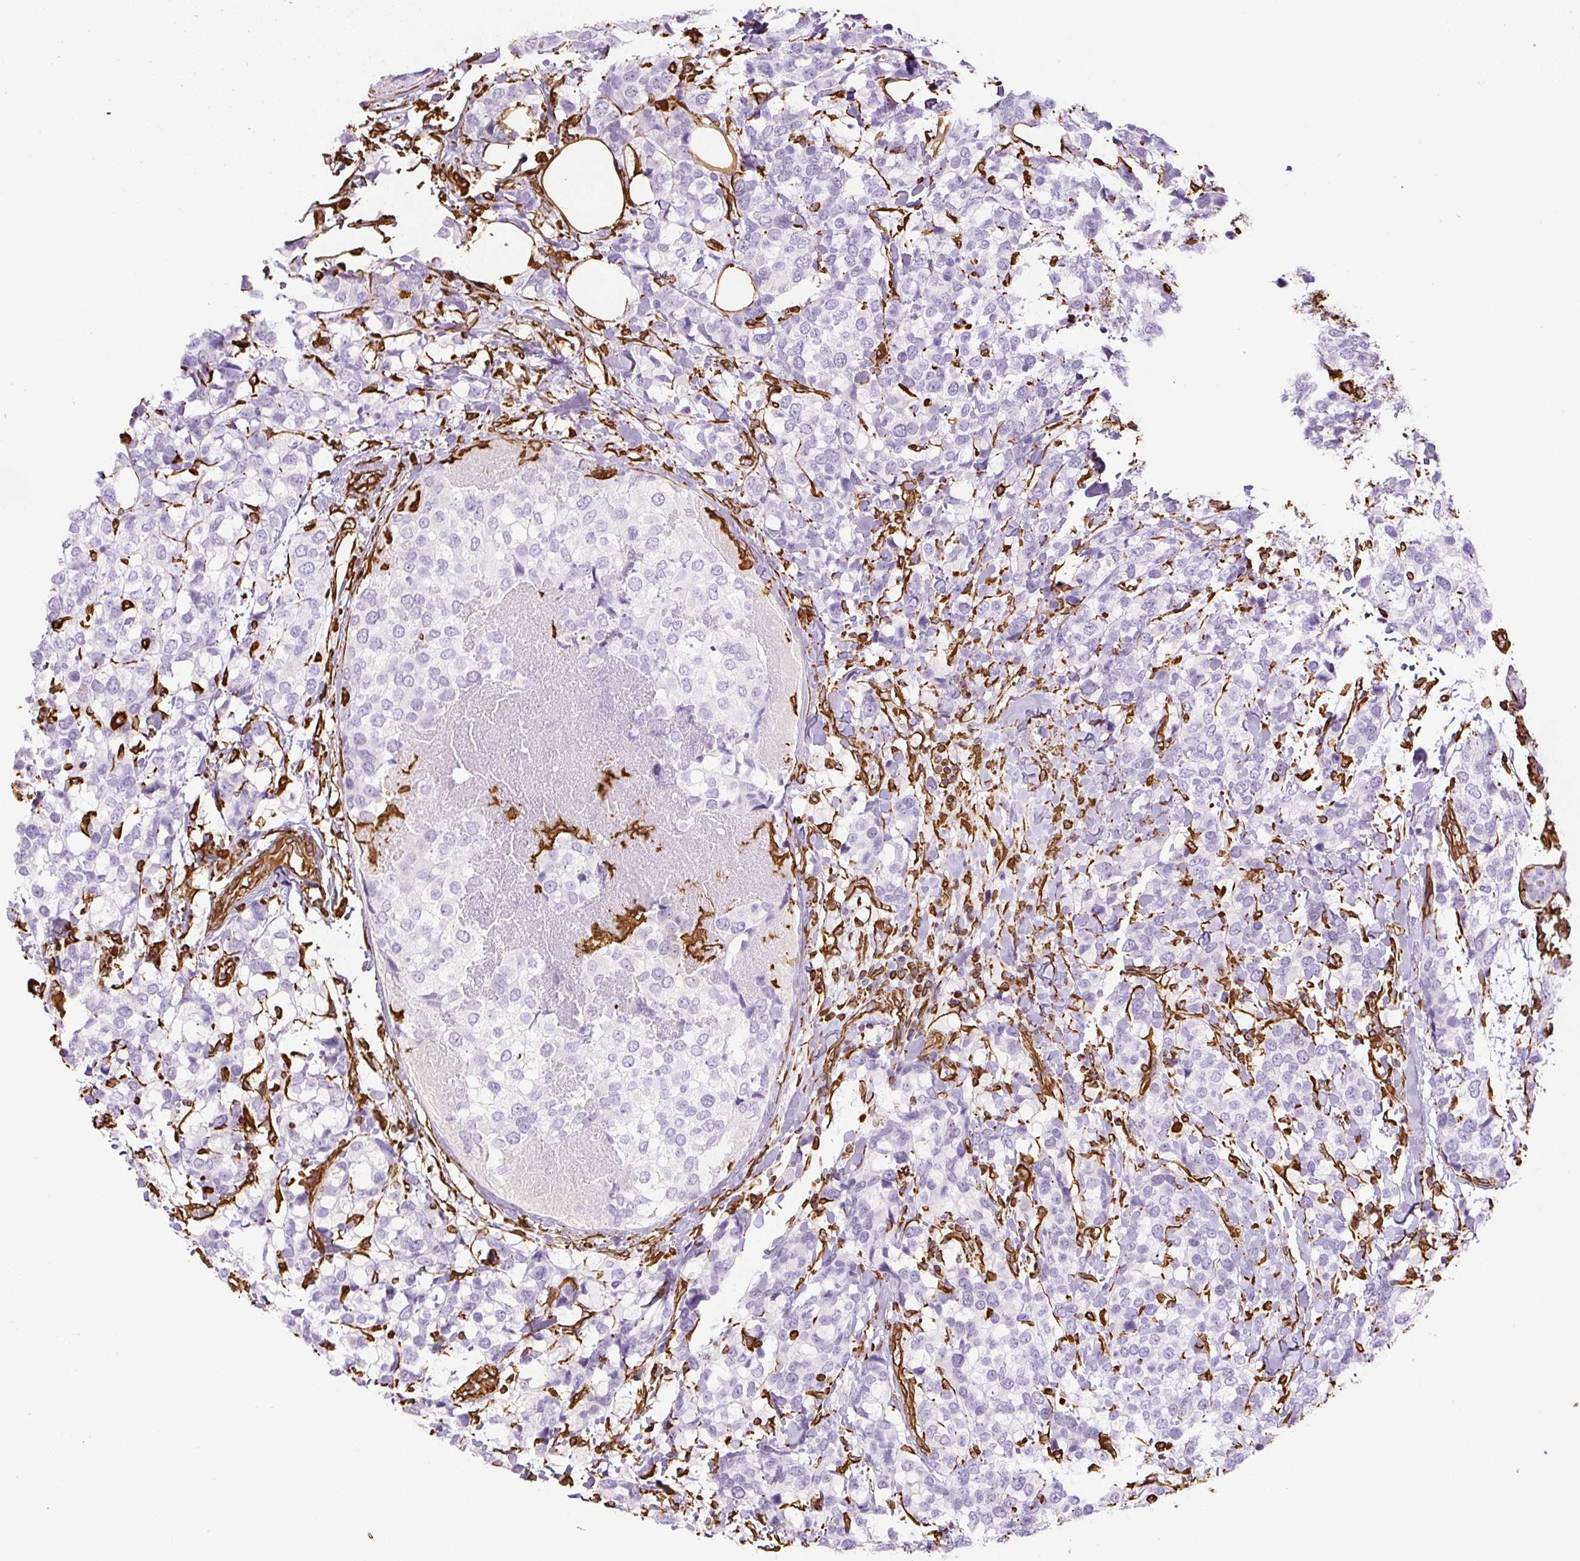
{"staining": {"intensity": "negative", "quantity": "none", "location": "none"}, "tissue": "breast cancer", "cell_type": "Tumor cells", "image_type": "cancer", "snomed": [{"axis": "morphology", "description": "Lobular carcinoma"}, {"axis": "topography", "description": "Breast"}], "caption": "DAB immunohistochemical staining of human breast lobular carcinoma reveals no significant staining in tumor cells.", "gene": "VIM", "patient": {"sex": "female", "age": 59}}